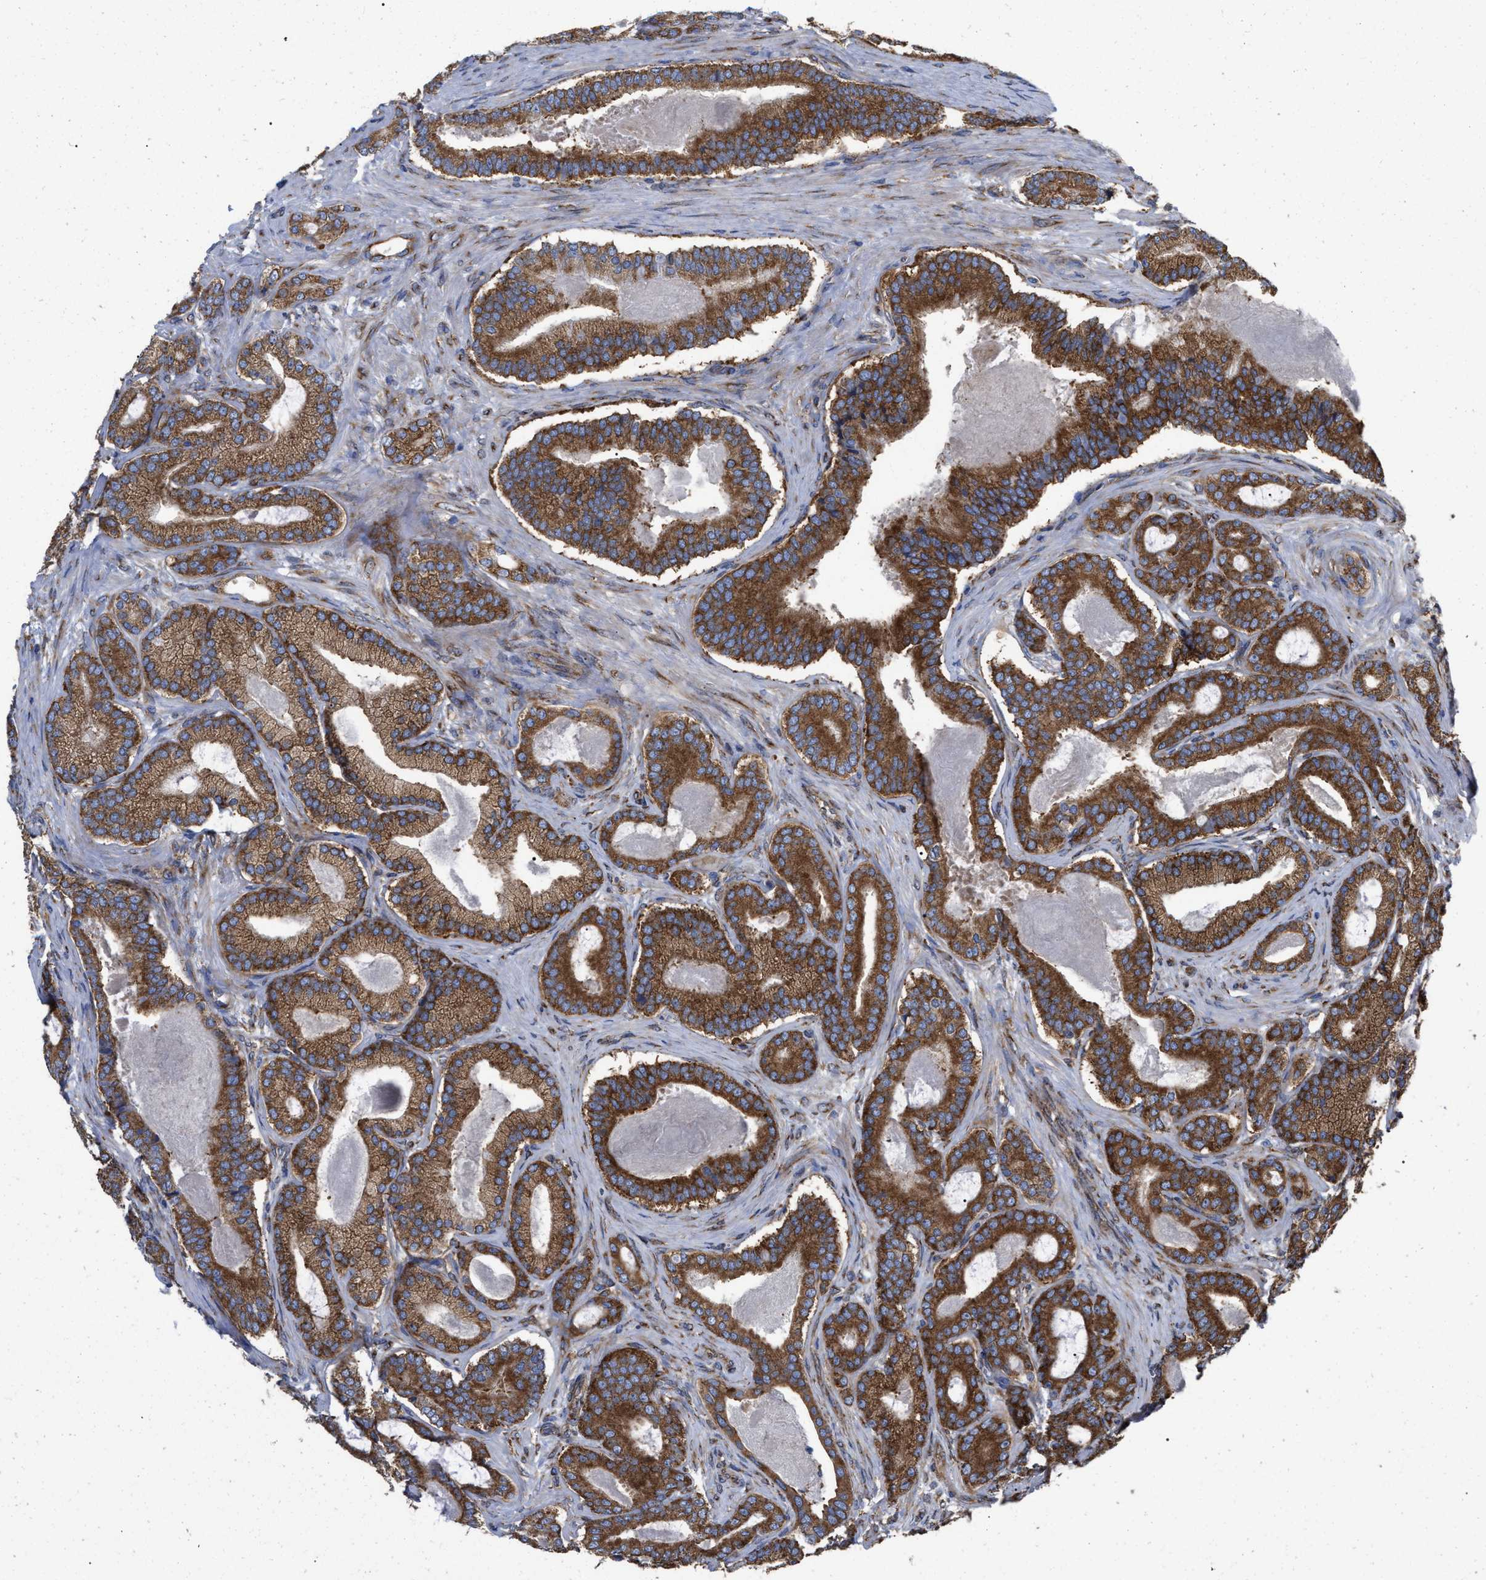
{"staining": {"intensity": "strong", "quantity": ">75%", "location": "cytoplasmic/membranous"}, "tissue": "prostate cancer", "cell_type": "Tumor cells", "image_type": "cancer", "snomed": [{"axis": "morphology", "description": "Adenocarcinoma, High grade"}, {"axis": "topography", "description": "Prostate"}], "caption": "A brown stain labels strong cytoplasmic/membranous staining of a protein in prostate cancer tumor cells. The staining is performed using DAB brown chromogen to label protein expression. The nuclei are counter-stained blue using hematoxylin.", "gene": "FAM120A", "patient": {"sex": "male", "age": 60}}